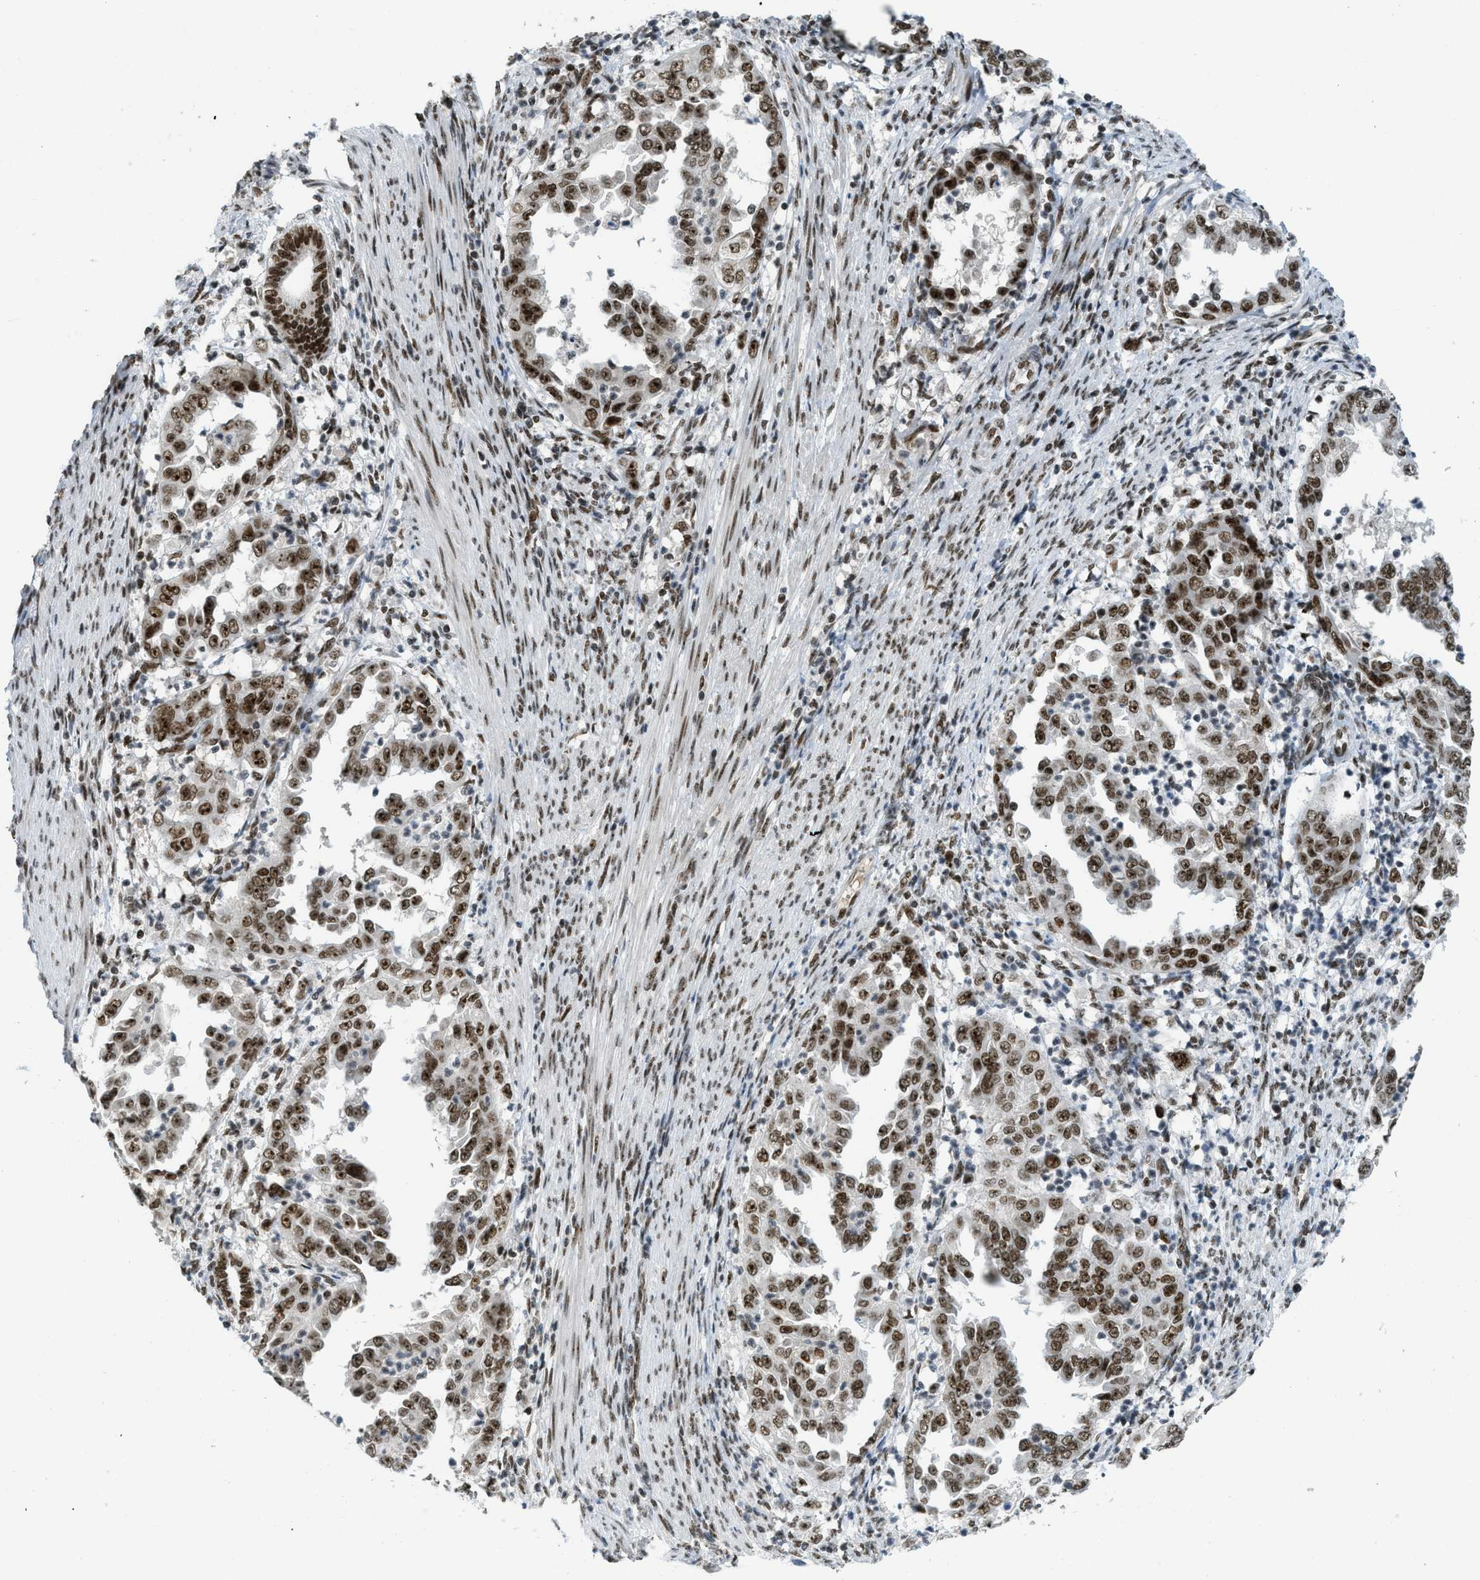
{"staining": {"intensity": "strong", "quantity": ">75%", "location": "nuclear"}, "tissue": "endometrial cancer", "cell_type": "Tumor cells", "image_type": "cancer", "snomed": [{"axis": "morphology", "description": "Adenocarcinoma, NOS"}, {"axis": "topography", "description": "Endometrium"}], "caption": "Immunohistochemical staining of adenocarcinoma (endometrial) reveals strong nuclear protein expression in about >75% of tumor cells.", "gene": "URB1", "patient": {"sex": "female", "age": 85}}